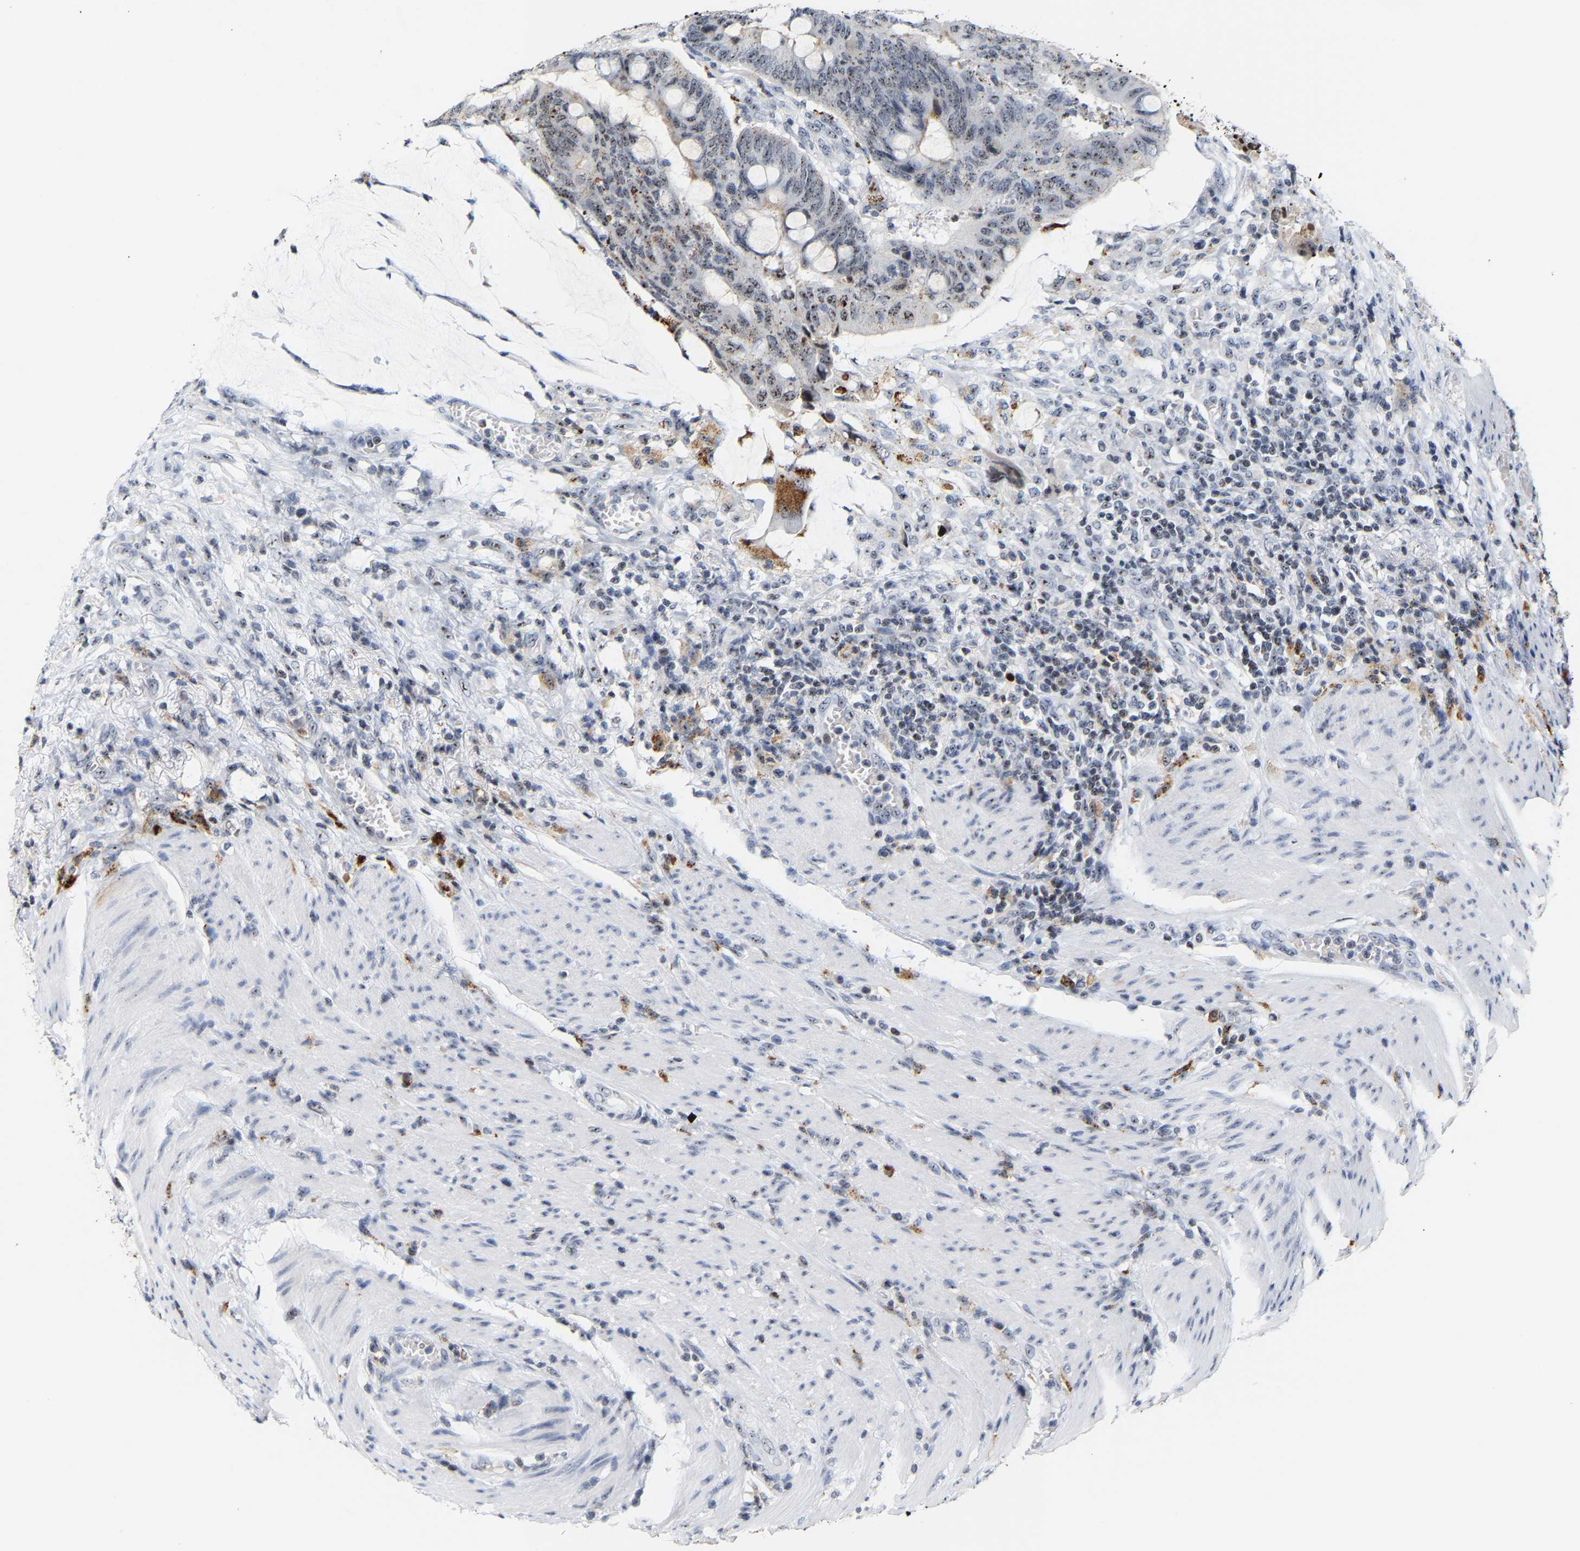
{"staining": {"intensity": "moderate", "quantity": ">75%", "location": "nuclear"}, "tissue": "colorectal cancer", "cell_type": "Tumor cells", "image_type": "cancer", "snomed": [{"axis": "morphology", "description": "Normal tissue, NOS"}, {"axis": "morphology", "description": "Adenocarcinoma, NOS"}, {"axis": "topography", "description": "Rectum"}, {"axis": "topography", "description": "Peripheral nerve tissue"}], "caption": "Immunohistochemical staining of adenocarcinoma (colorectal) demonstrates moderate nuclear protein positivity in about >75% of tumor cells.", "gene": "NOP58", "patient": {"sex": "male", "age": 92}}